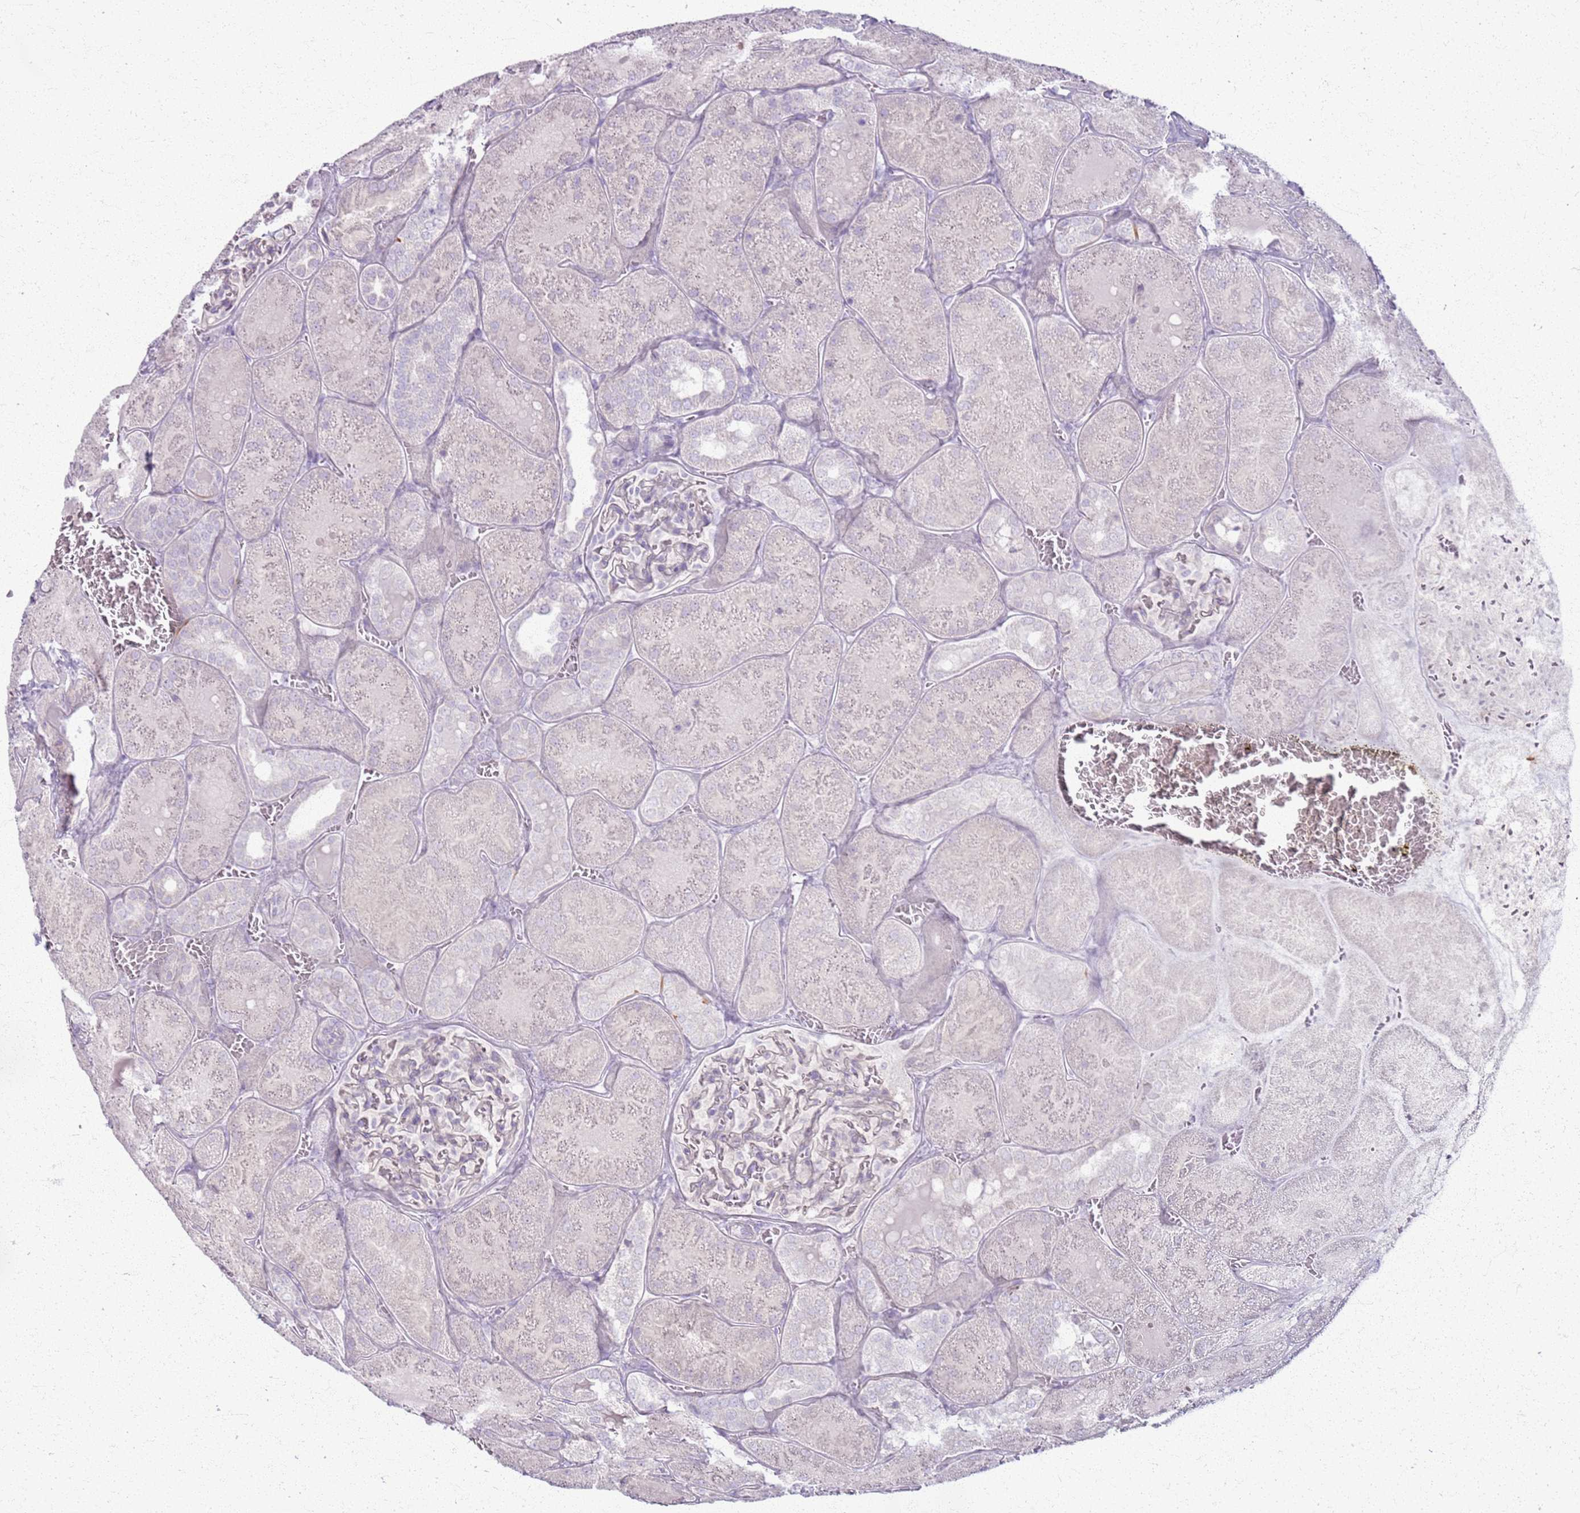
{"staining": {"intensity": "negative", "quantity": "none", "location": "none"}, "tissue": "kidney", "cell_type": "Cells in glomeruli", "image_type": "normal", "snomed": [{"axis": "morphology", "description": "Normal tissue, NOS"}, {"axis": "topography", "description": "Kidney"}], "caption": "An immunohistochemistry micrograph of benign kidney is shown. There is no staining in cells in glomeruli of kidney.", "gene": "CSRP3", "patient": {"sex": "male", "age": 28}}